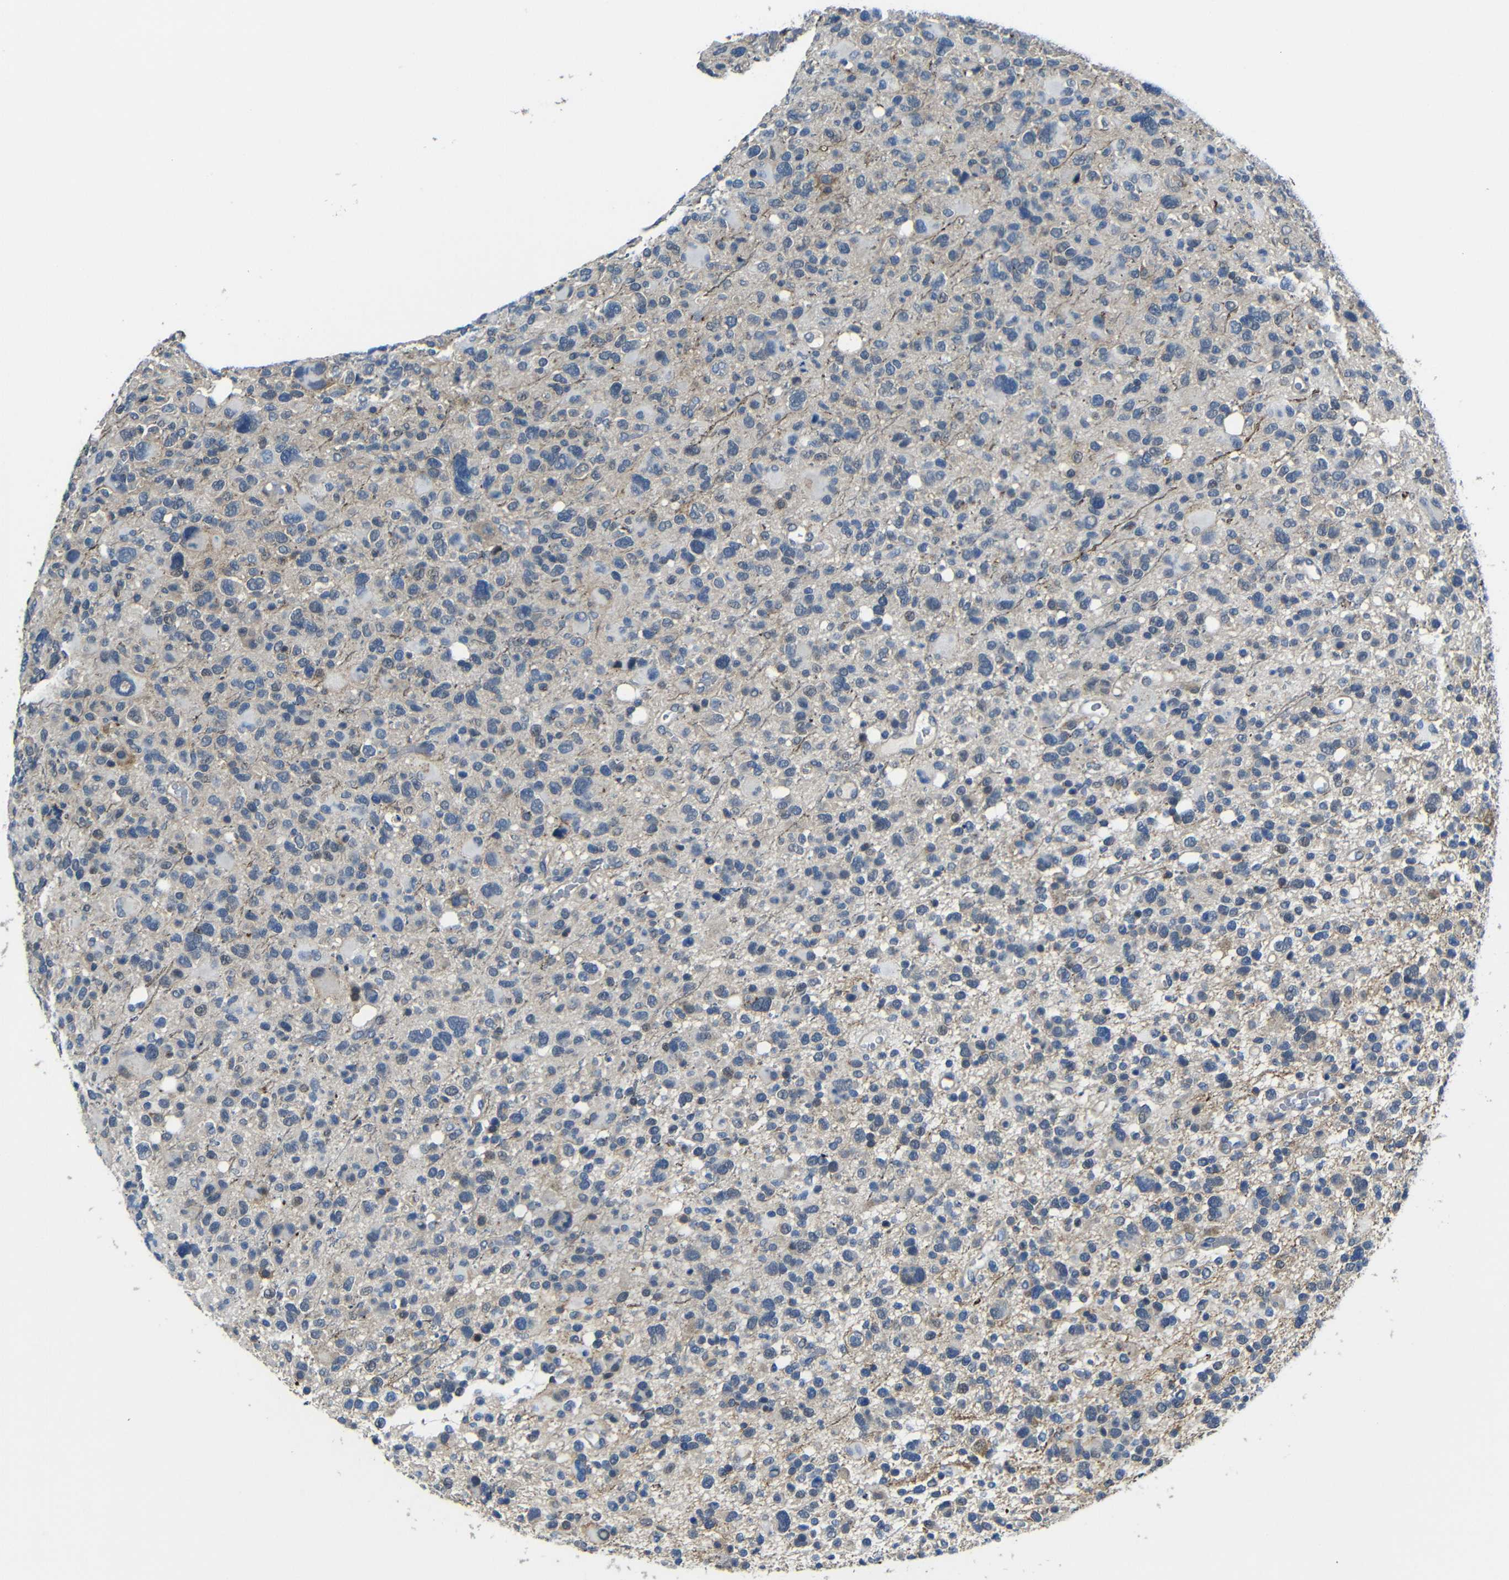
{"staining": {"intensity": "negative", "quantity": "none", "location": "none"}, "tissue": "glioma", "cell_type": "Tumor cells", "image_type": "cancer", "snomed": [{"axis": "morphology", "description": "Glioma, malignant, High grade"}, {"axis": "topography", "description": "Brain"}], "caption": "The immunohistochemistry (IHC) micrograph has no significant expression in tumor cells of glioma tissue.", "gene": "ZNF90", "patient": {"sex": "male", "age": 48}}